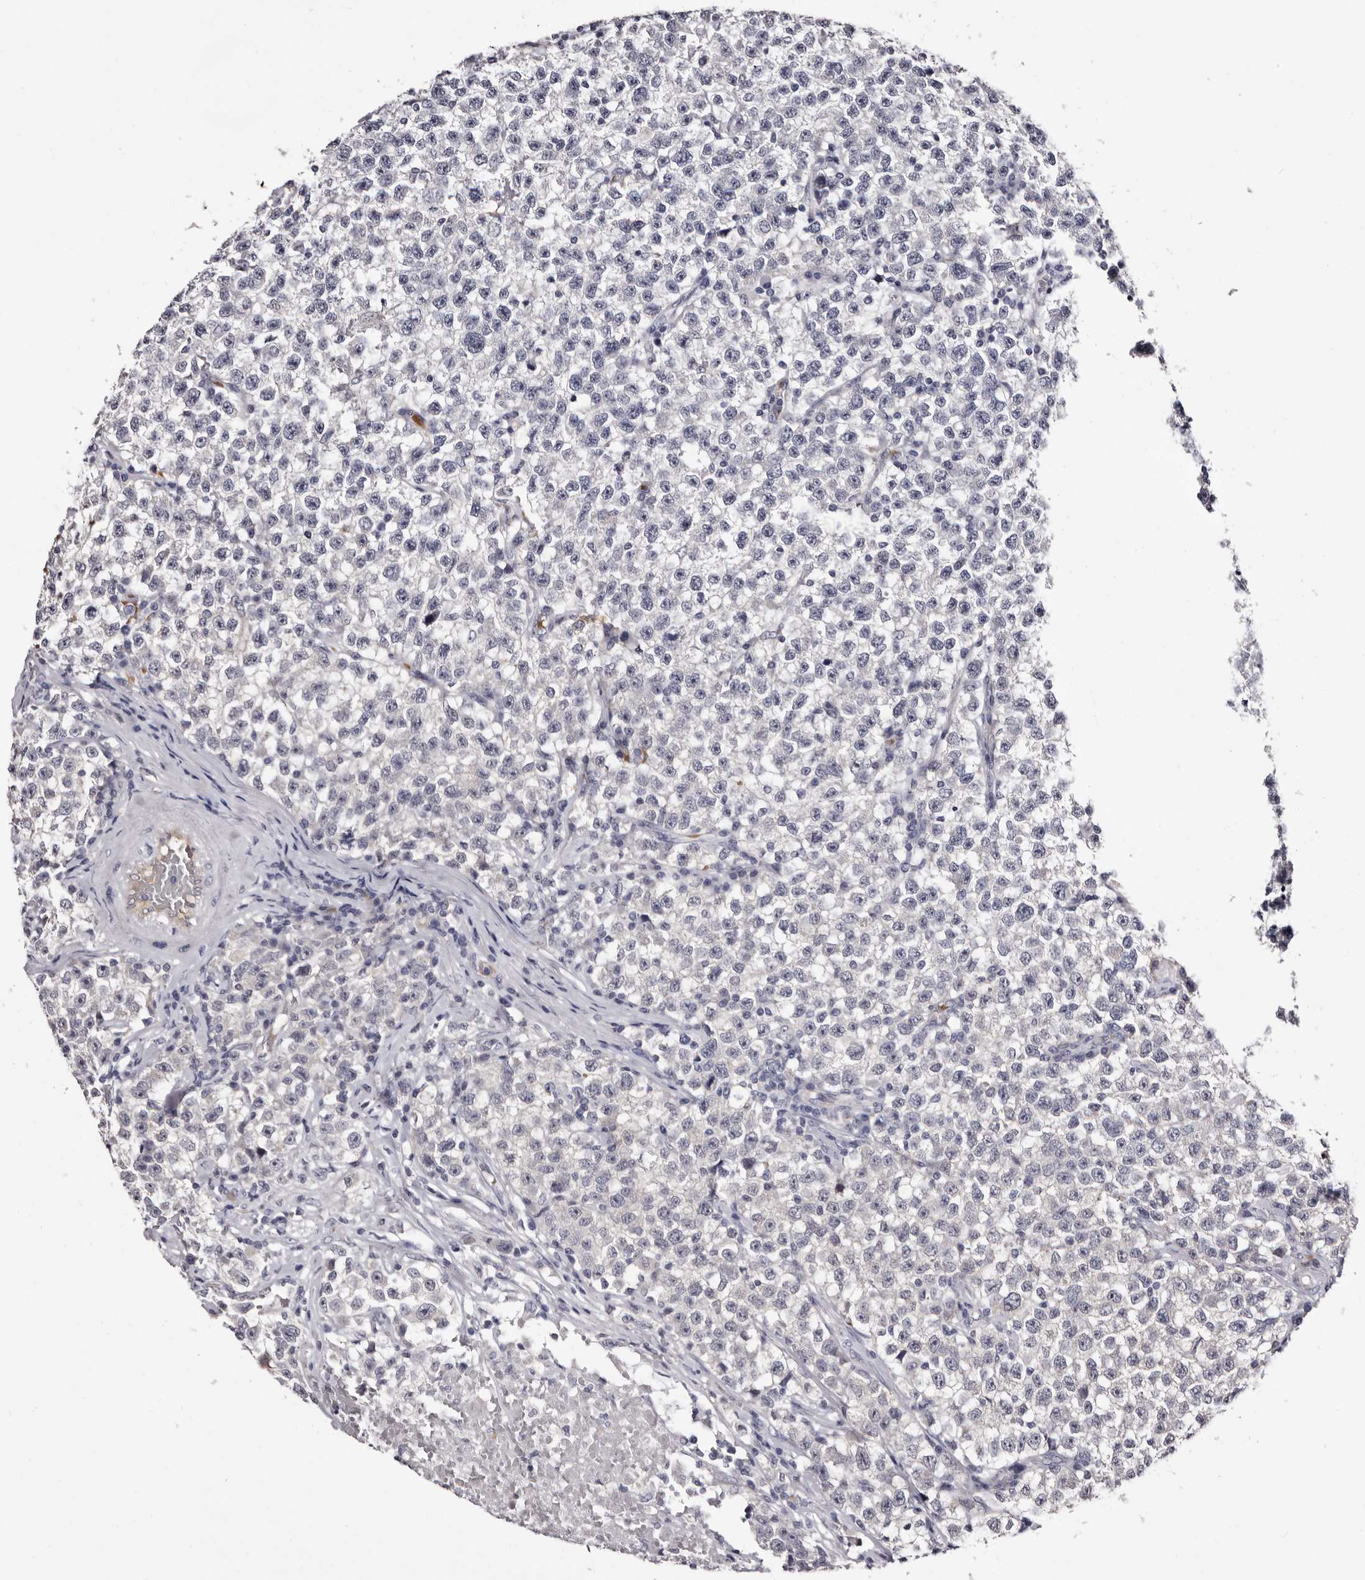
{"staining": {"intensity": "negative", "quantity": "none", "location": "none"}, "tissue": "testis cancer", "cell_type": "Tumor cells", "image_type": "cancer", "snomed": [{"axis": "morphology", "description": "Seminoma, NOS"}, {"axis": "topography", "description": "Testis"}], "caption": "Protein analysis of testis cancer demonstrates no significant staining in tumor cells. (DAB immunohistochemistry (IHC) visualized using brightfield microscopy, high magnification).", "gene": "BPGM", "patient": {"sex": "male", "age": 22}}